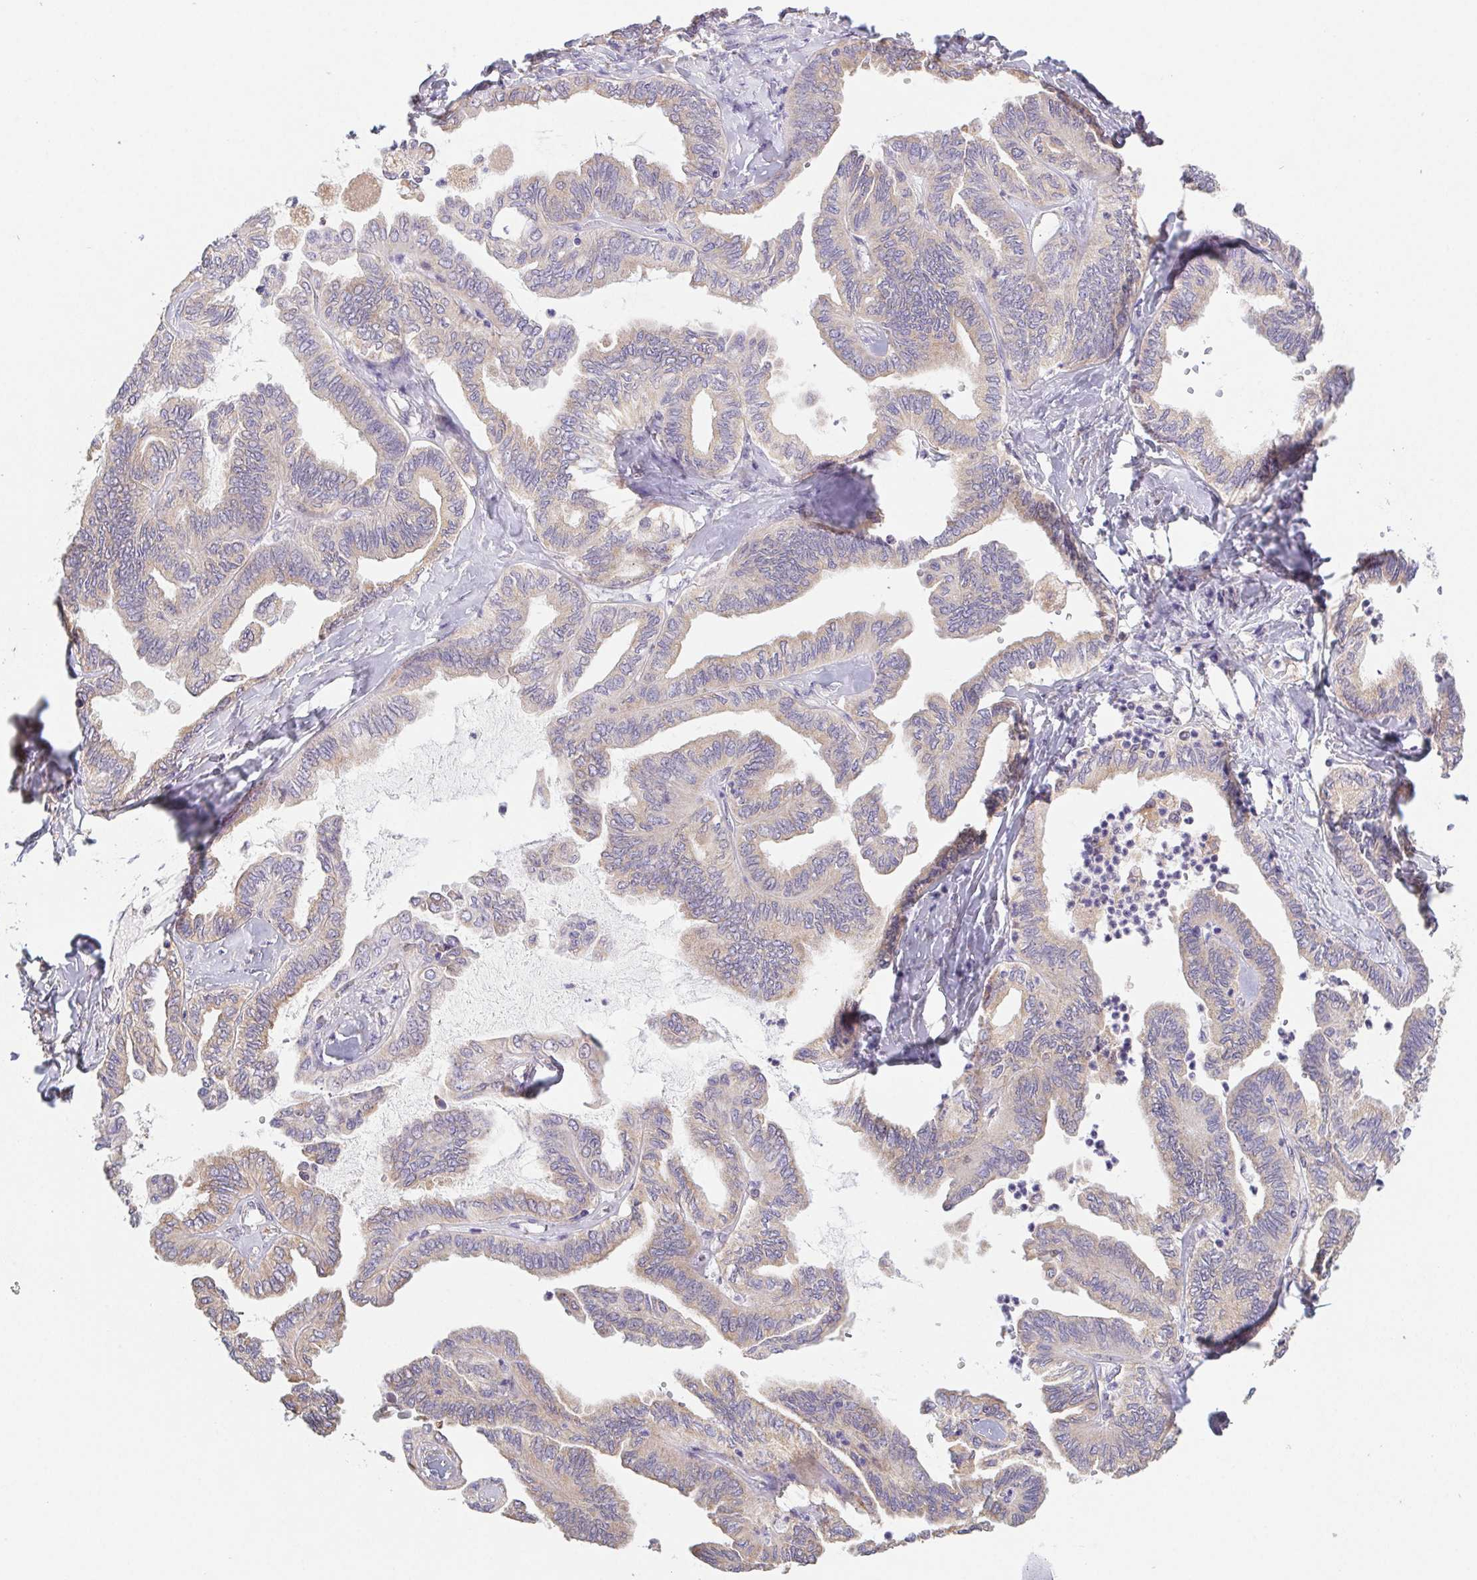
{"staining": {"intensity": "weak", "quantity": ">75%", "location": "cytoplasmic/membranous"}, "tissue": "ovarian cancer", "cell_type": "Tumor cells", "image_type": "cancer", "snomed": [{"axis": "morphology", "description": "Carcinoma, endometroid"}, {"axis": "topography", "description": "Ovary"}], "caption": "The immunohistochemical stain labels weak cytoplasmic/membranous staining in tumor cells of ovarian cancer (endometroid carcinoma) tissue.", "gene": "ADAM8", "patient": {"sex": "female", "age": 70}}